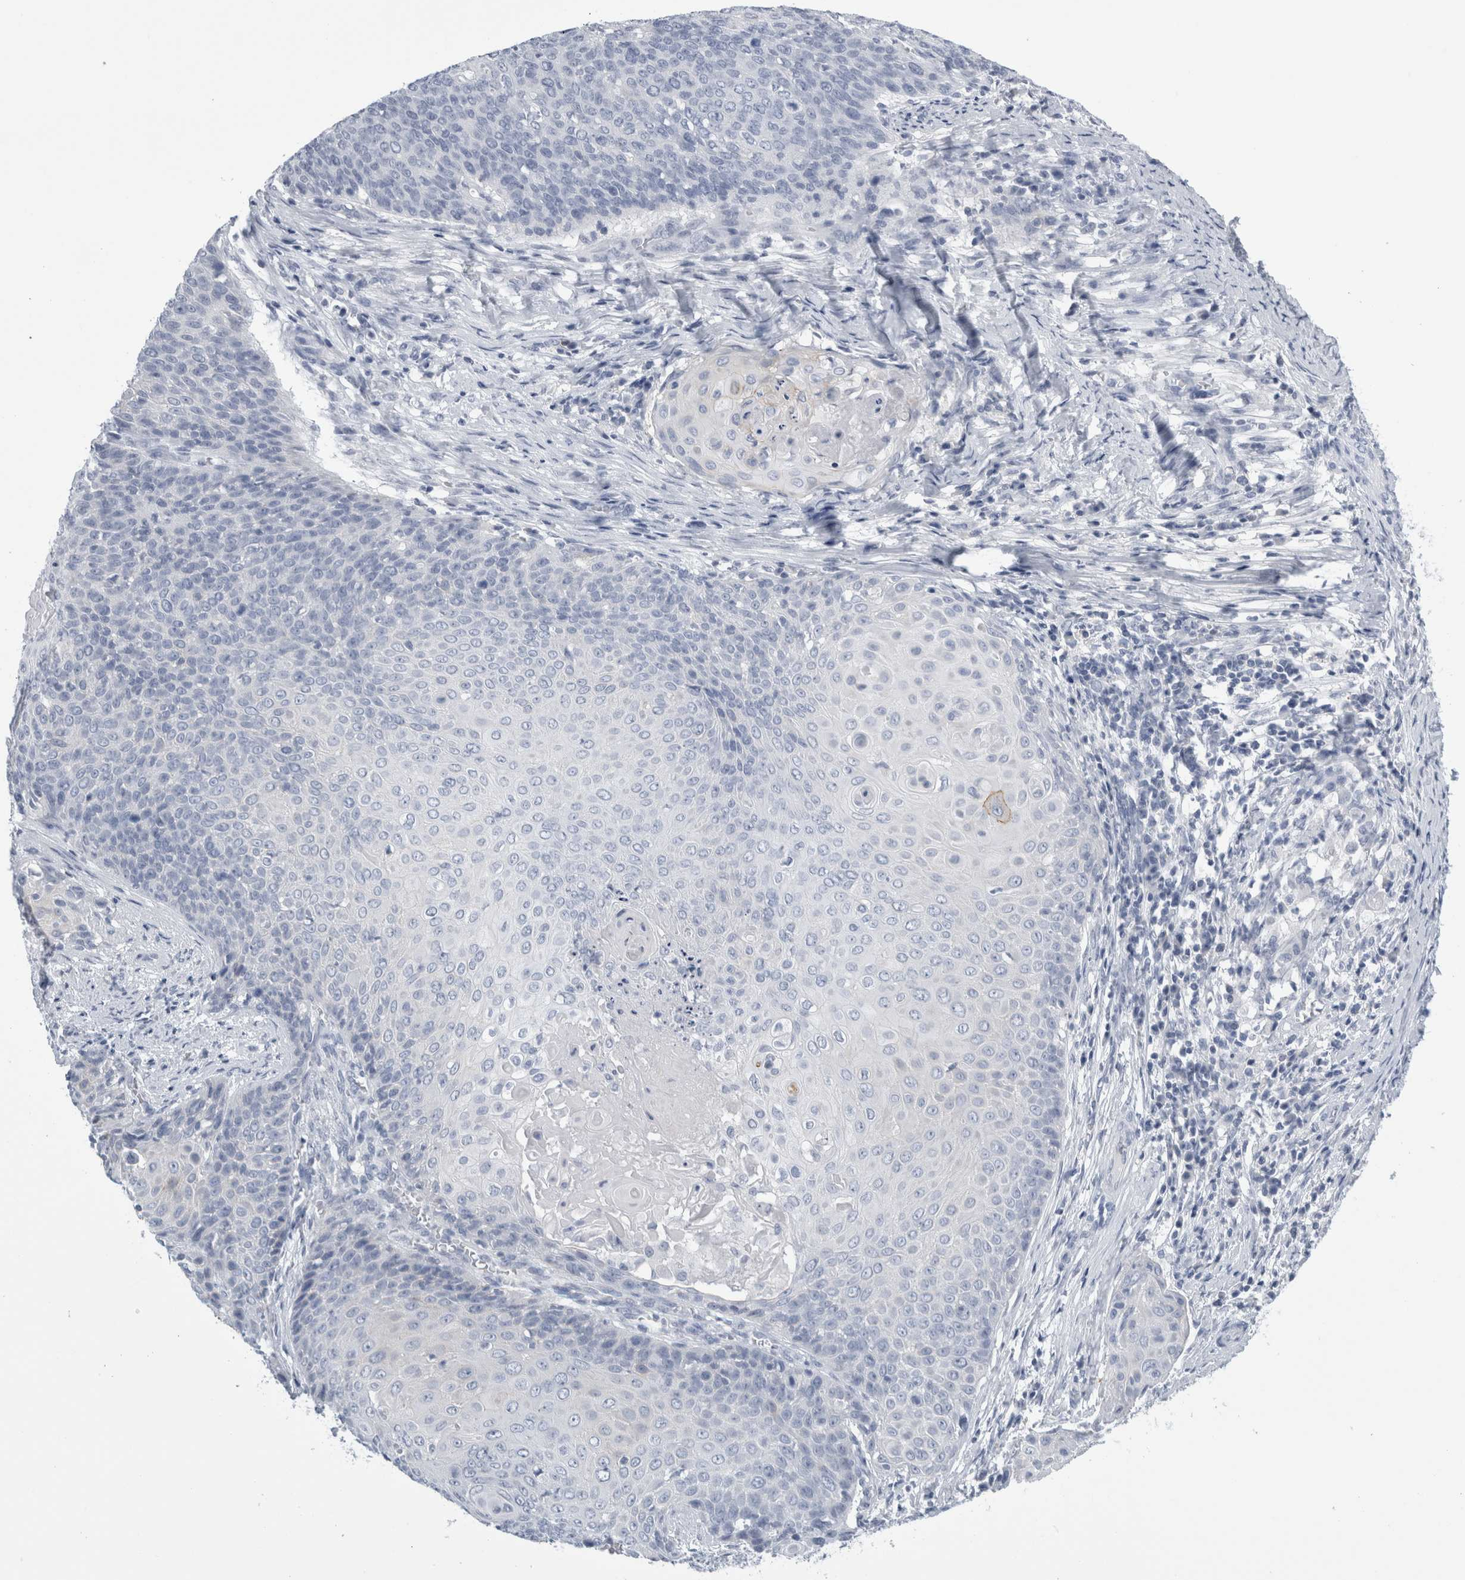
{"staining": {"intensity": "negative", "quantity": "none", "location": "none"}, "tissue": "cervical cancer", "cell_type": "Tumor cells", "image_type": "cancer", "snomed": [{"axis": "morphology", "description": "Squamous cell carcinoma, NOS"}, {"axis": "topography", "description": "Cervix"}], "caption": "Immunohistochemistry of cervical cancer (squamous cell carcinoma) shows no expression in tumor cells.", "gene": "ANKFY1", "patient": {"sex": "female", "age": 39}}